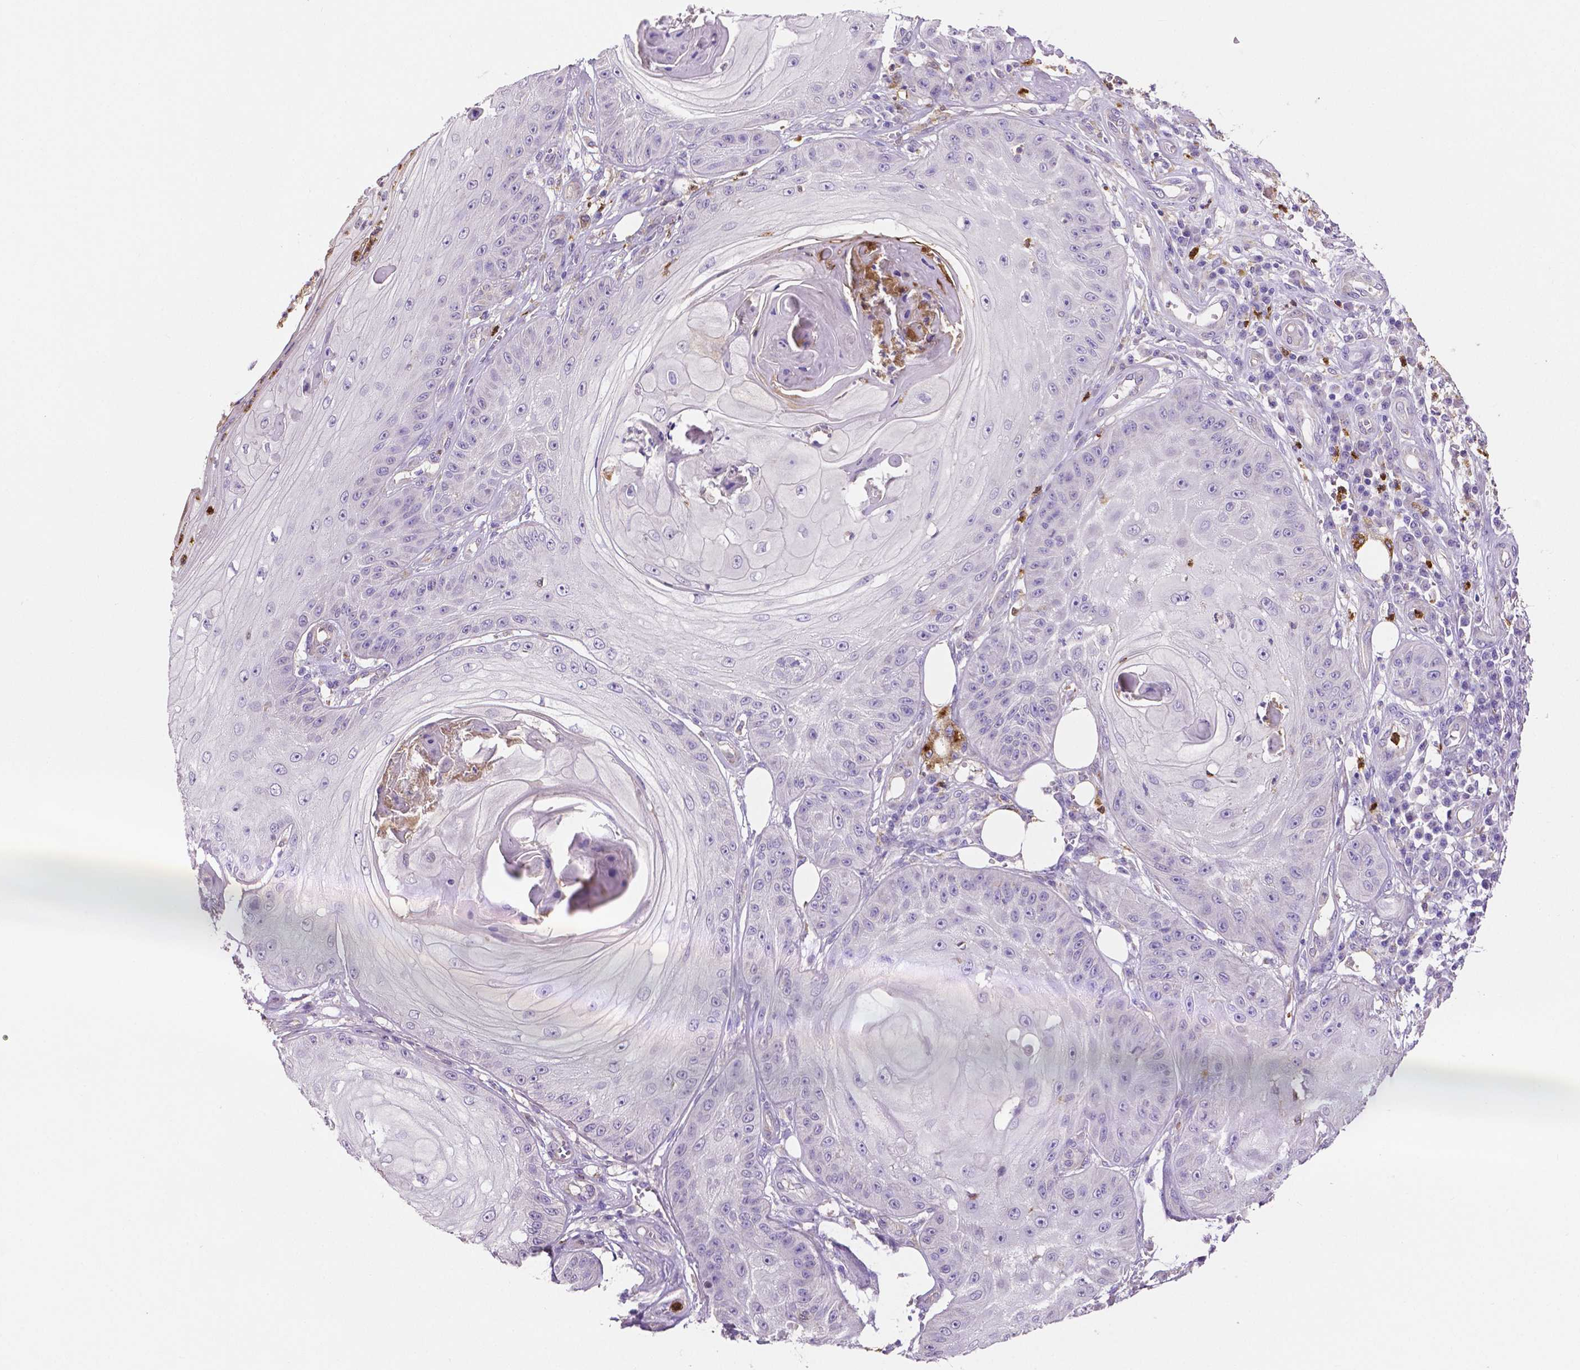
{"staining": {"intensity": "negative", "quantity": "none", "location": "none"}, "tissue": "skin cancer", "cell_type": "Tumor cells", "image_type": "cancer", "snomed": [{"axis": "morphology", "description": "Squamous cell carcinoma, NOS"}, {"axis": "topography", "description": "Skin"}], "caption": "IHC of human skin cancer (squamous cell carcinoma) displays no expression in tumor cells. (DAB immunohistochemistry visualized using brightfield microscopy, high magnification).", "gene": "MMP9", "patient": {"sex": "male", "age": 70}}